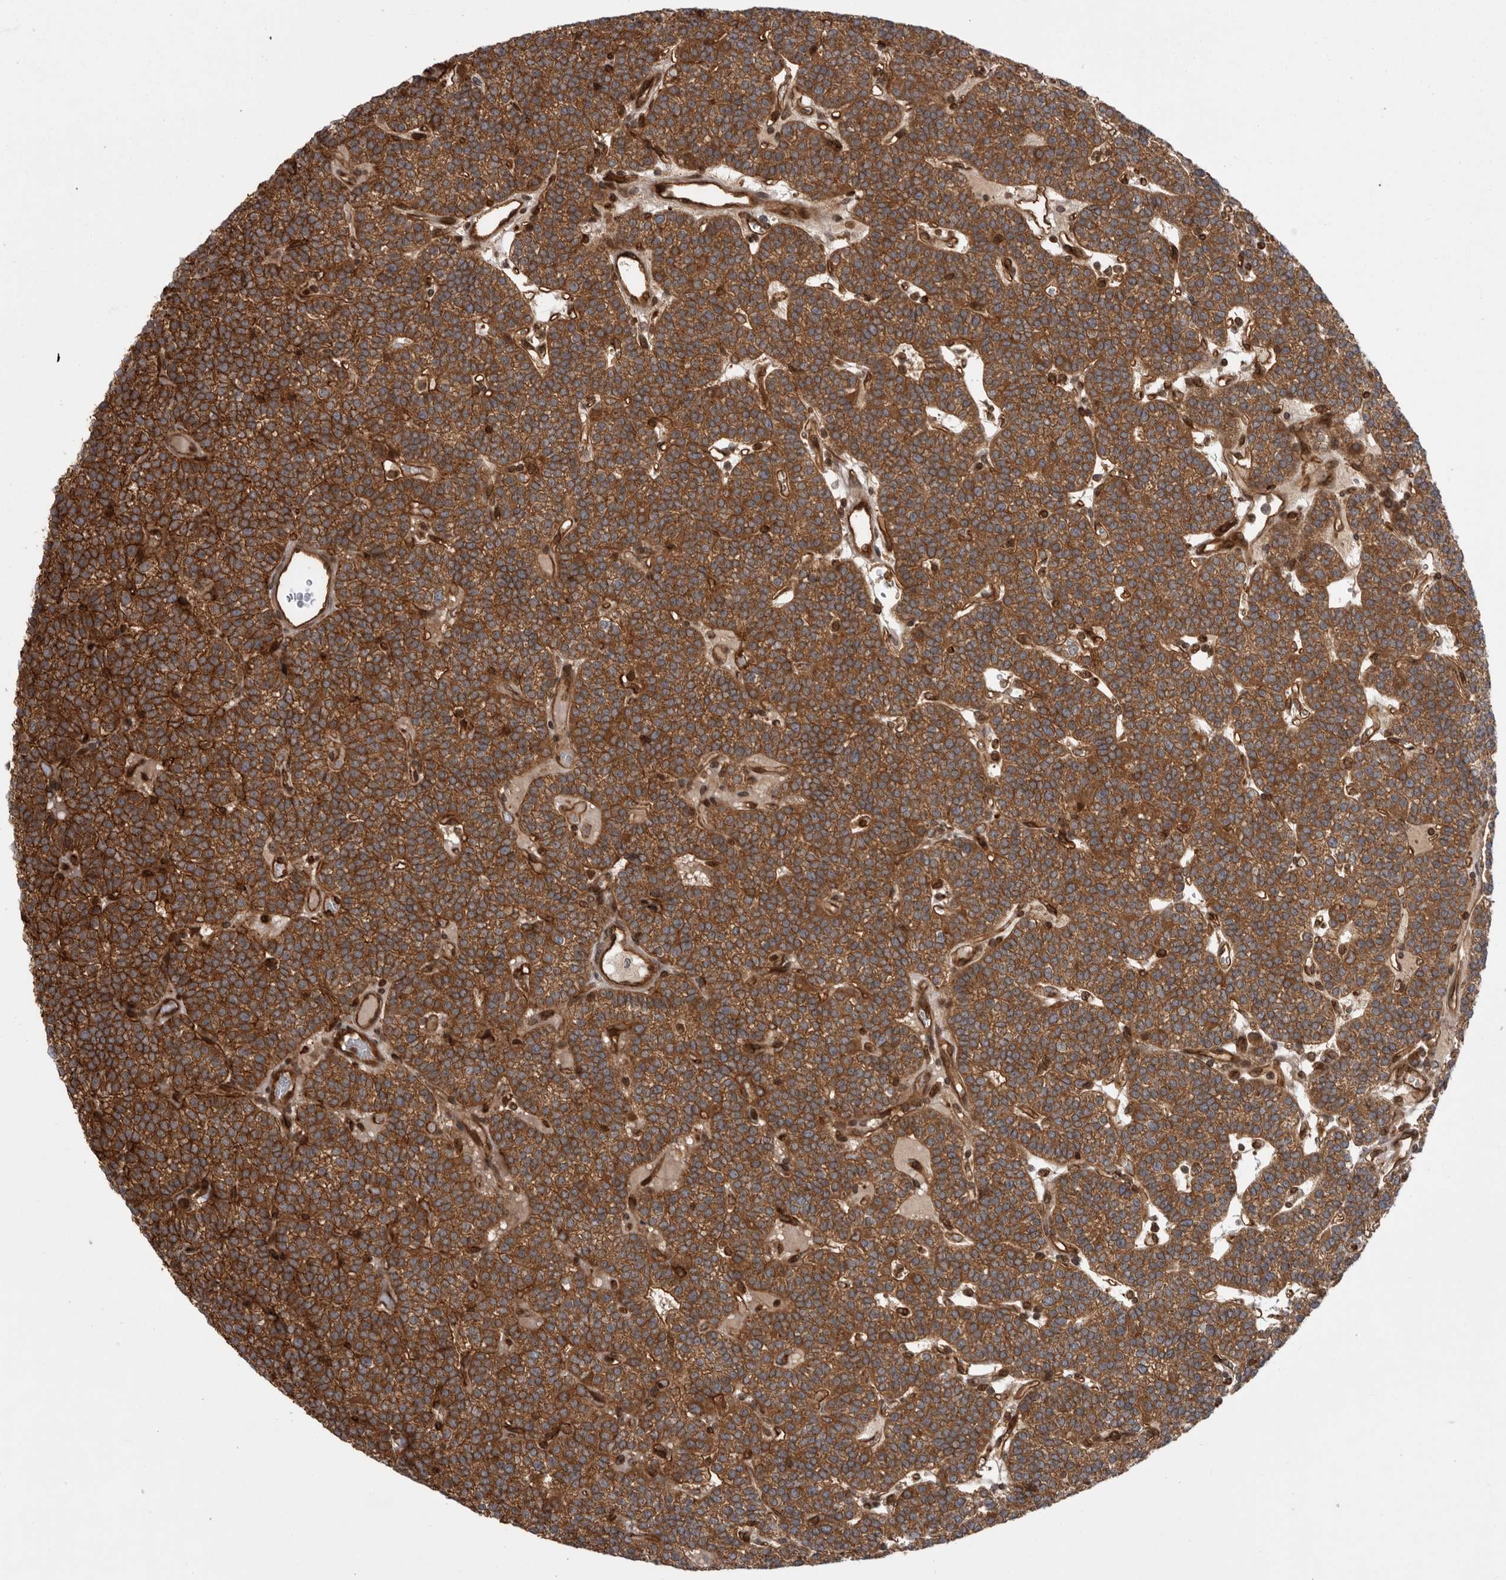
{"staining": {"intensity": "moderate", "quantity": ">75%", "location": "cytoplasmic/membranous"}, "tissue": "parathyroid gland", "cell_type": "Glandular cells", "image_type": "normal", "snomed": [{"axis": "morphology", "description": "Normal tissue, NOS"}, {"axis": "topography", "description": "Parathyroid gland"}], "caption": "A high-resolution image shows immunohistochemistry staining of unremarkable parathyroid gland, which shows moderate cytoplasmic/membranous staining in about >75% of glandular cells.", "gene": "DHDDS", "patient": {"sex": "male", "age": 83}}